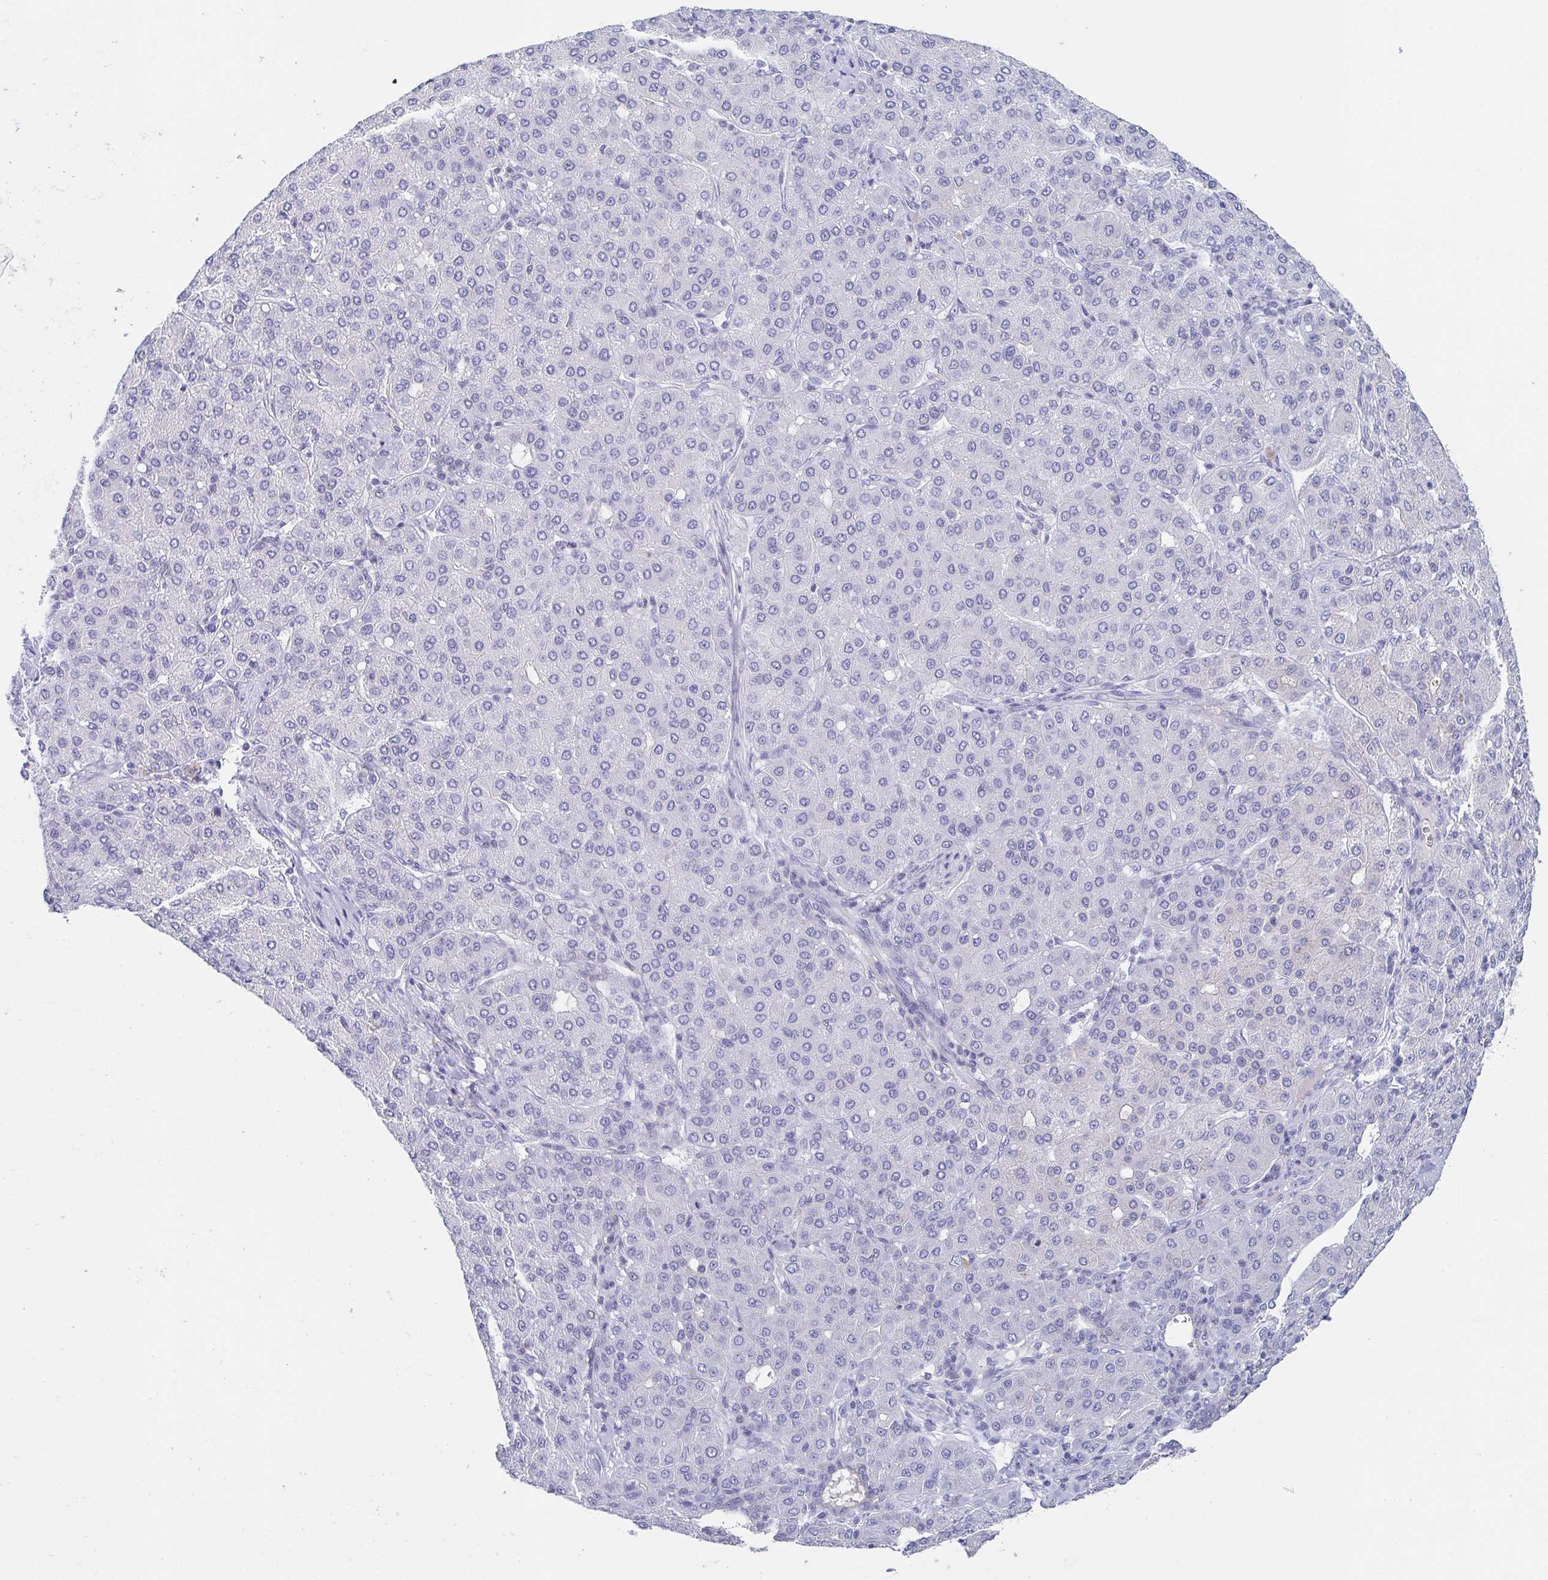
{"staining": {"intensity": "negative", "quantity": "none", "location": "none"}, "tissue": "liver cancer", "cell_type": "Tumor cells", "image_type": "cancer", "snomed": [{"axis": "morphology", "description": "Carcinoma, Hepatocellular, NOS"}, {"axis": "topography", "description": "Liver"}], "caption": "This is an immunohistochemistry (IHC) photomicrograph of hepatocellular carcinoma (liver). There is no expression in tumor cells.", "gene": "RHOV", "patient": {"sex": "male", "age": 65}}